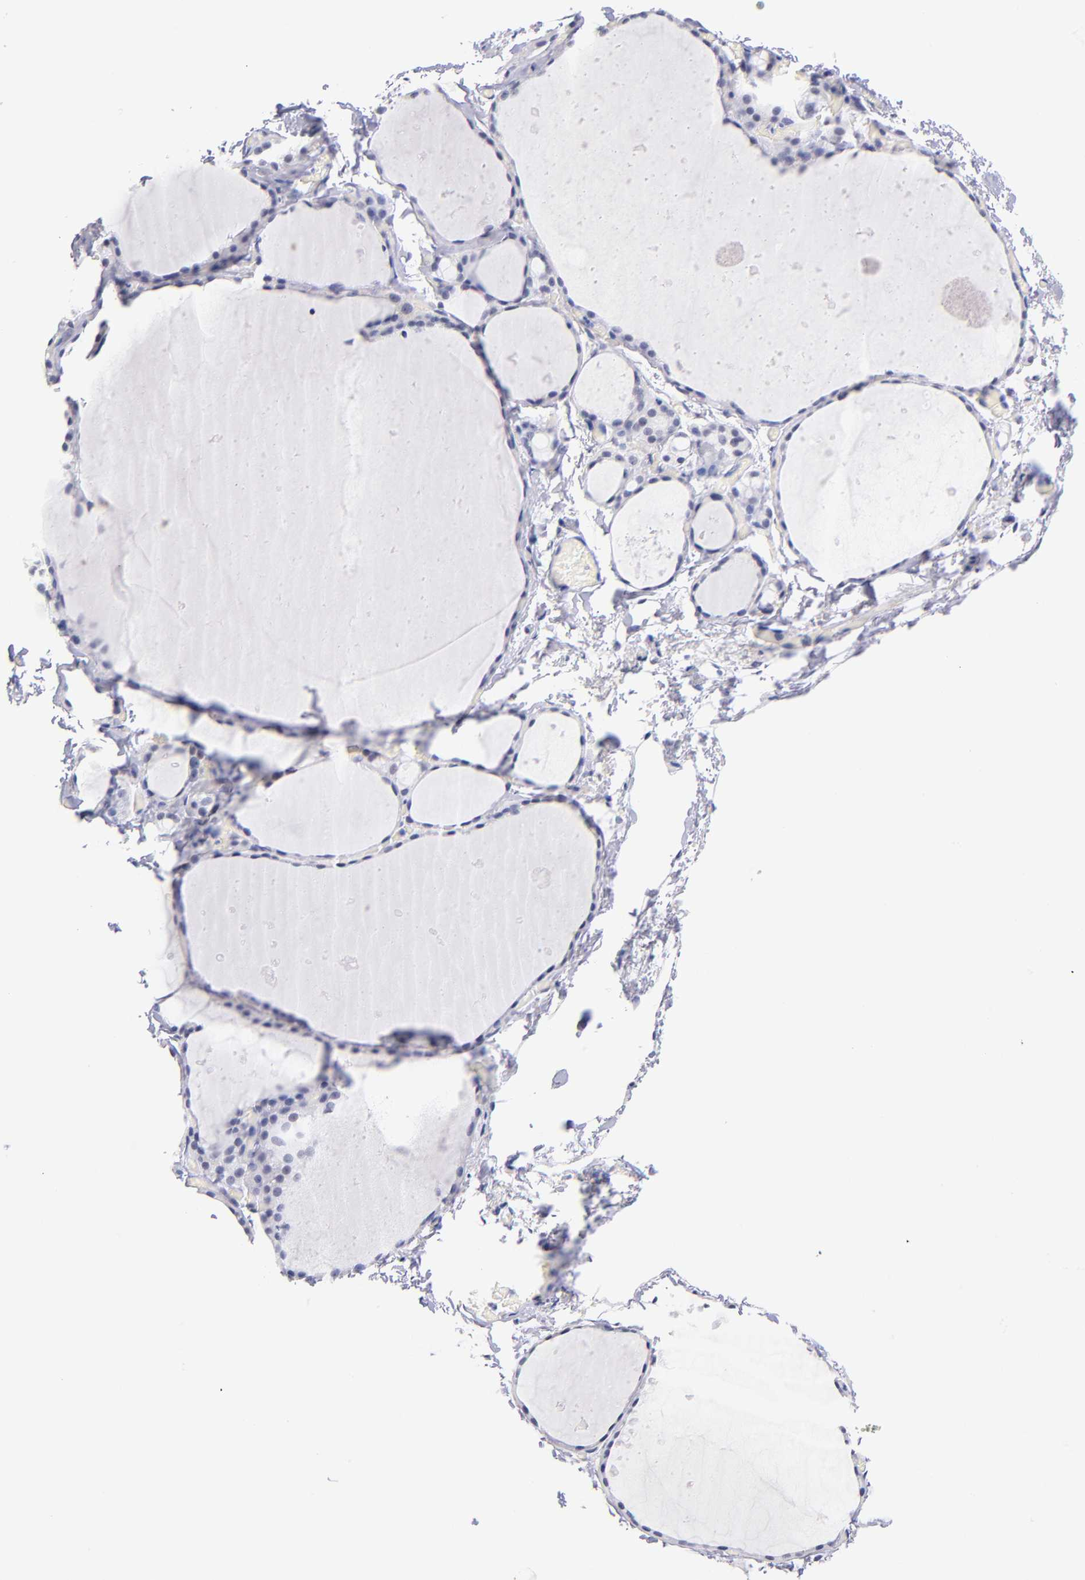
{"staining": {"intensity": "negative", "quantity": "none", "location": "none"}, "tissue": "thyroid gland", "cell_type": "Glandular cells", "image_type": "normal", "snomed": [{"axis": "morphology", "description": "Normal tissue, NOS"}, {"axis": "topography", "description": "Thyroid gland"}], "caption": "Immunohistochemical staining of normal thyroid gland exhibits no significant staining in glandular cells.", "gene": "SNRPB", "patient": {"sex": "male", "age": 76}}